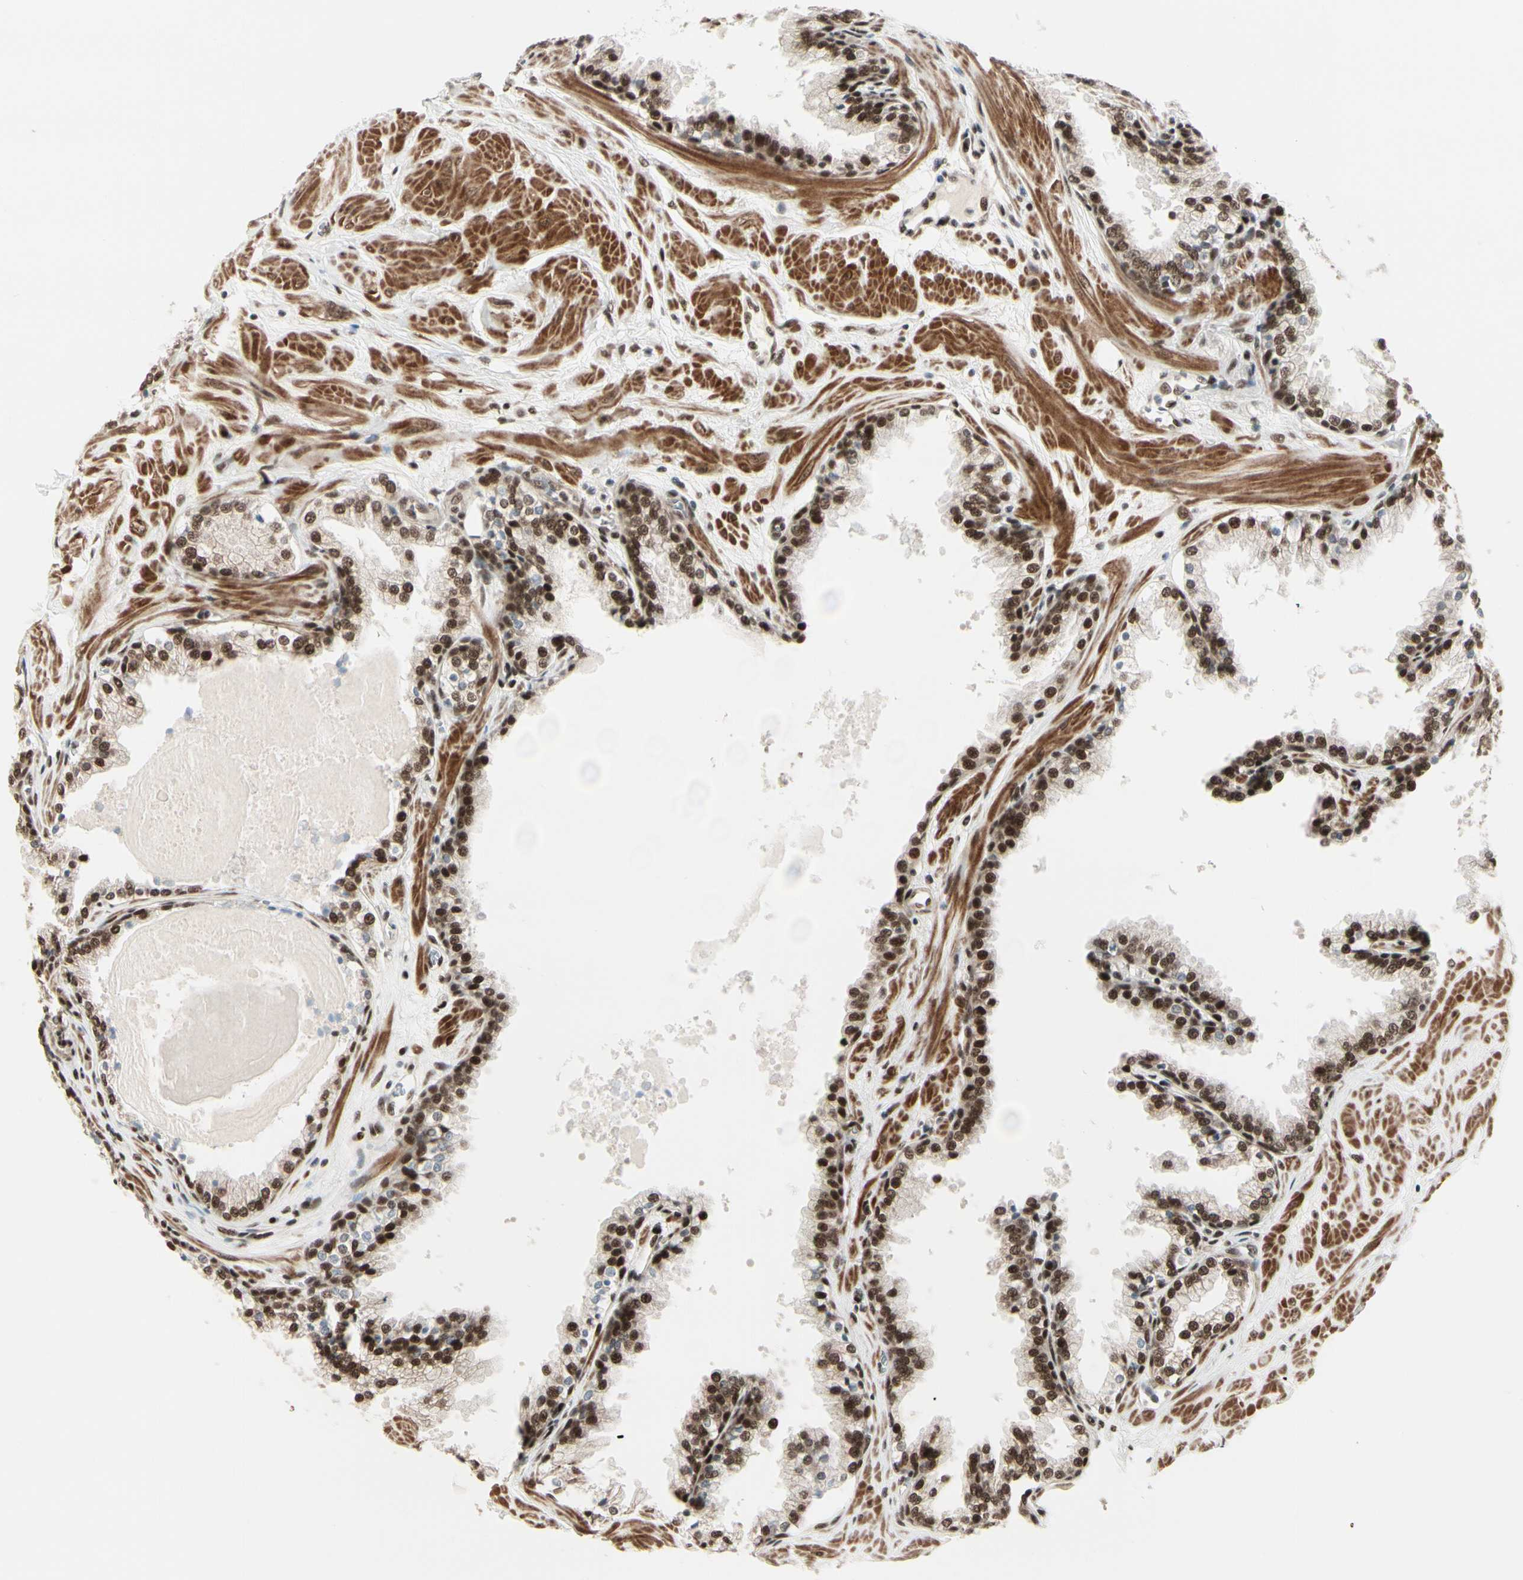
{"staining": {"intensity": "strong", "quantity": "25%-75%", "location": "nuclear"}, "tissue": "prostate", "cell_type": "Glandular cells", "image_type": "normal", "snomed": [{"axis": "morphology", "description": "Normal tissue, NOS"}, {"axis": "topography", "description": "Prostate"}], "caption": "About 25%-75% of glandular cells in unremarkable prostate reveal strong nuclear protein positivity as visualized by brown immunohistochemical staining.", "gene": "CHAMP1", "patient": {"sex": "male", "age": 51}}